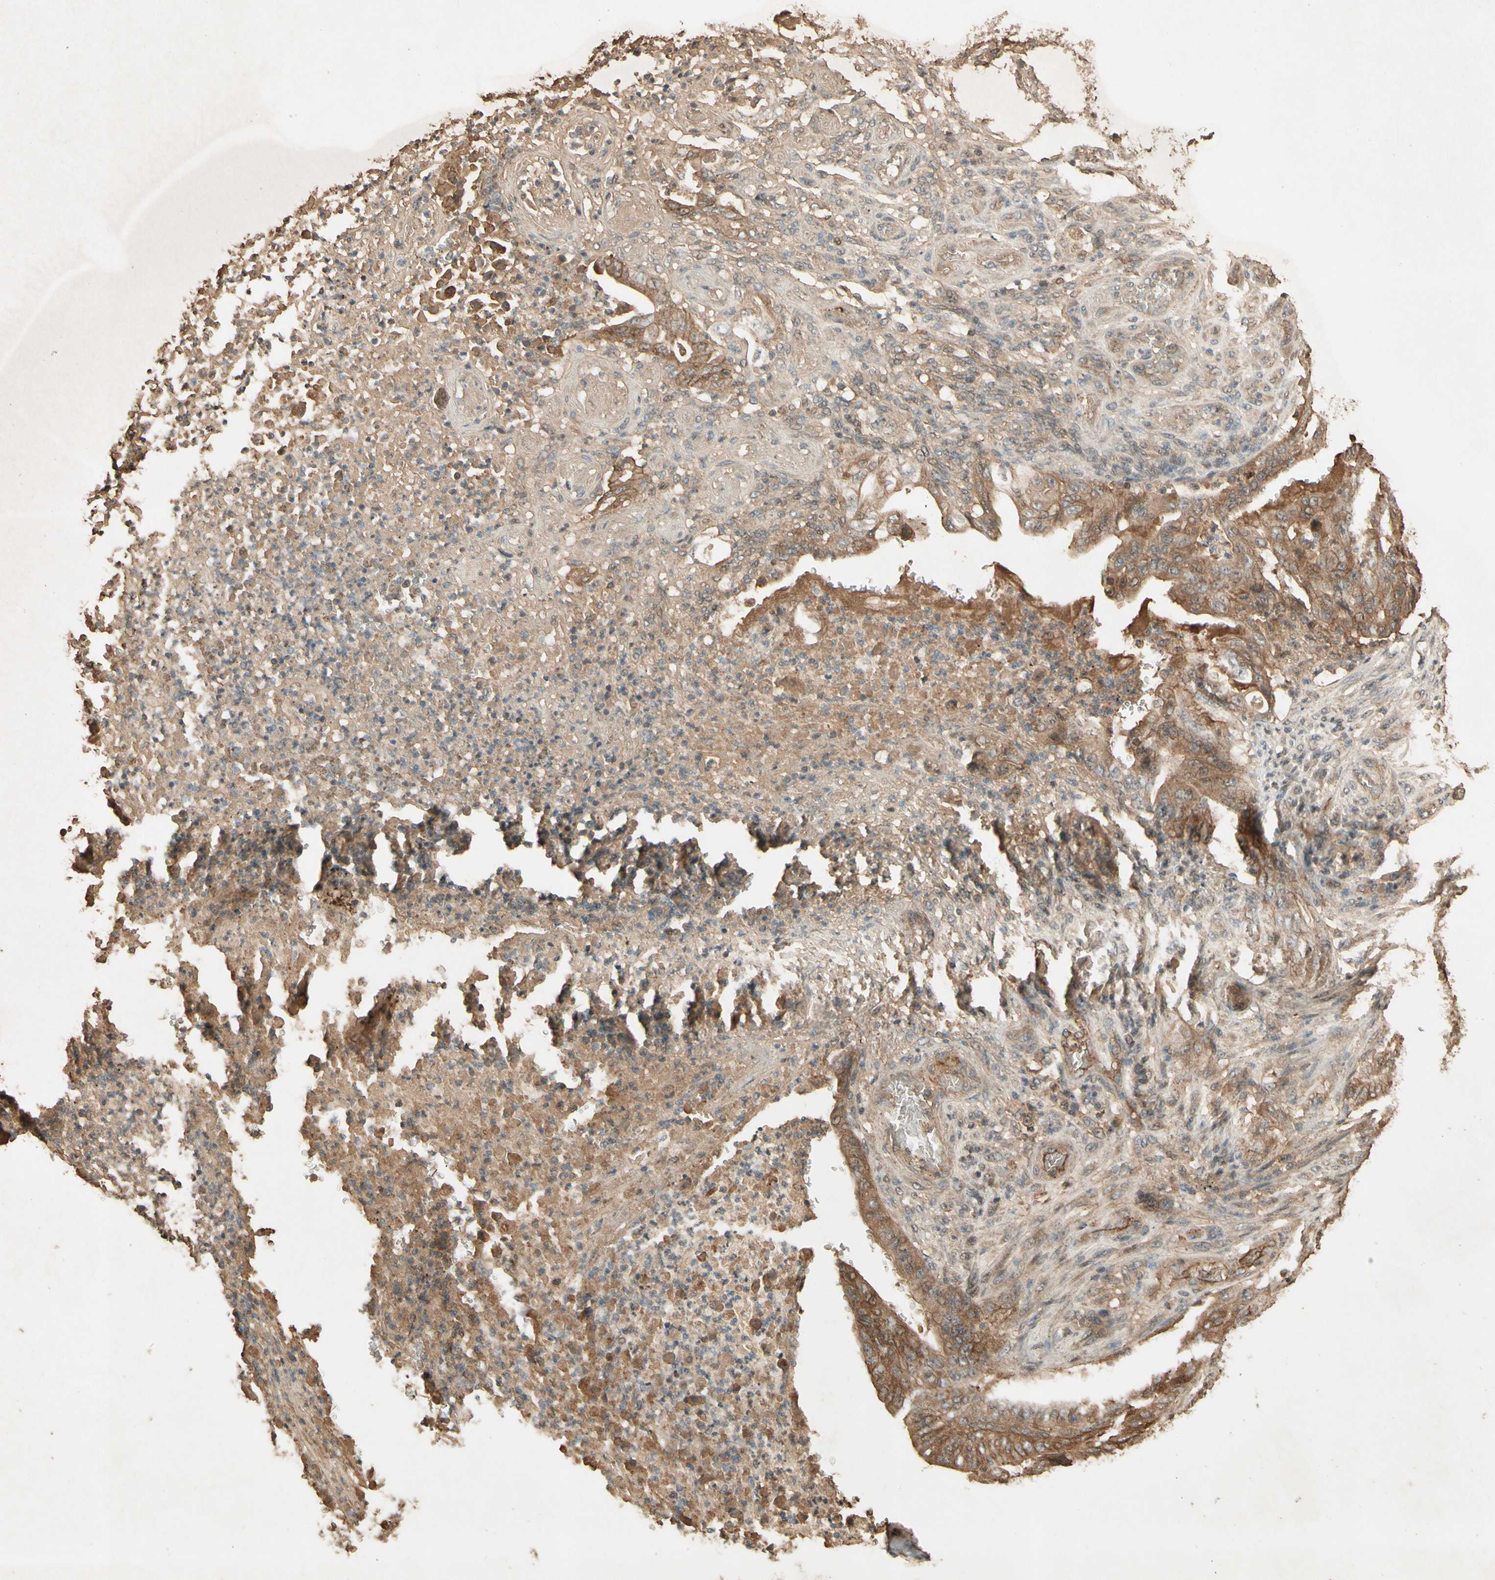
{"staining": {"intensity": "moderate", "quantity": ">75%", "location": "cytoplasmic/membranous"}, "tissue": "stomach cancer", "cell_type": "Tumor cells", "image_type": "cancer", "snomed": [{"axis": "morphology", "description": "Adenocarcinoma, NOS"}, {"axis": "topography", "description": "Stomach"}], "caption": "Stomach cancer stained for a protein displays moderate cytoplasmic/membranous positivity in tumor cells.", "gene": "SMAD9", "patient": {"sex": "female", "age": 73}}